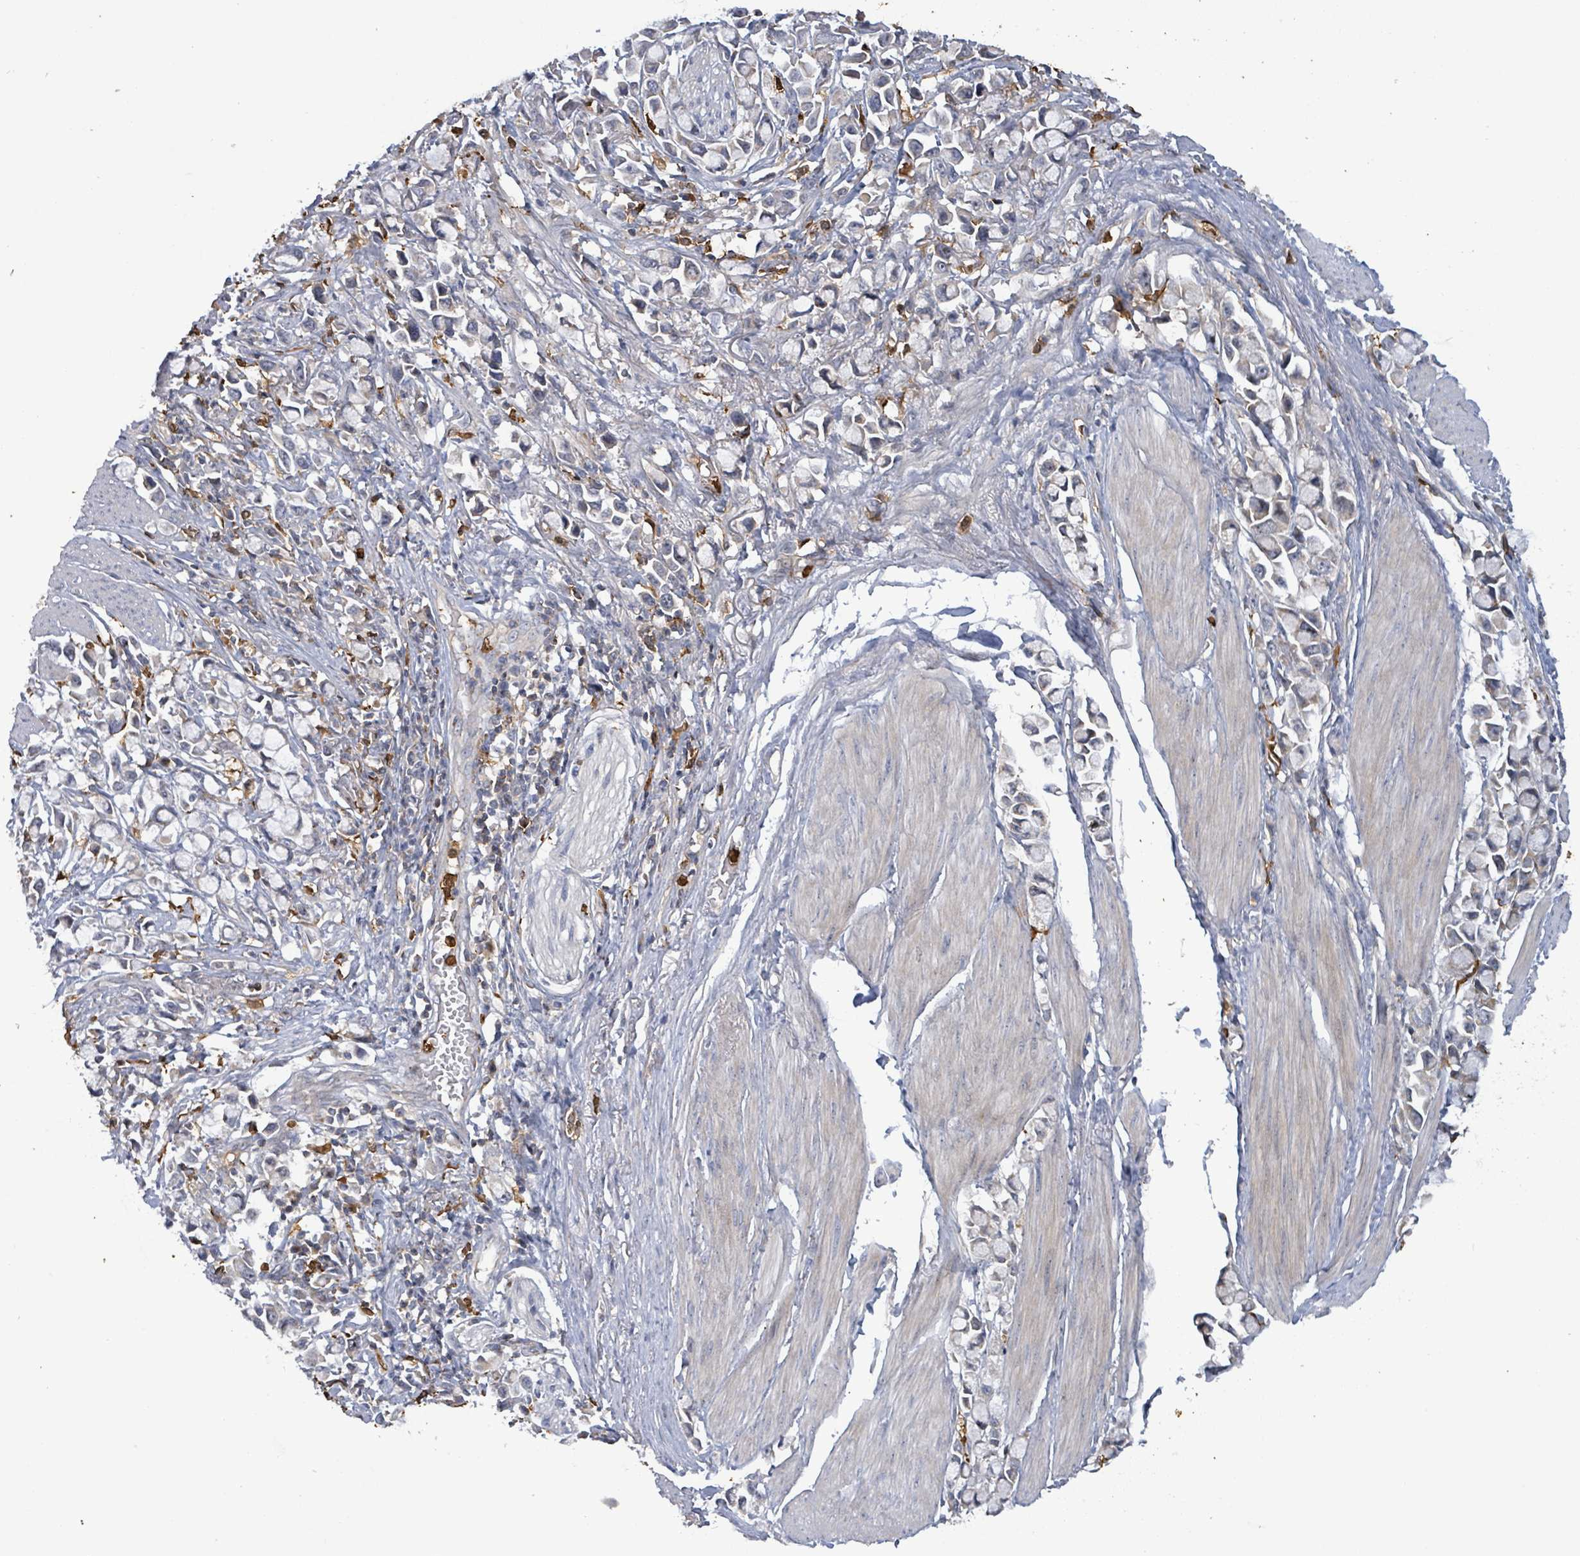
{"staining": {"intensity": "negative", "quantity": "none", "location": "none"}, "tissue": "stomach cancer", "cell_type": "Tumor cells", "image_type": "cancer", "snomed": [{"axis": "morphology", "description": "Adenocarcinoma, NOS"}, {"axis": "topography", "description": "Stomach"}], "caption": "Human stomach adenocarcinoma stained for a protein using IHC shows no expression in tumor cells.", "gene": "FAM210A", "patient": {"sex": "female", "age": 81}}